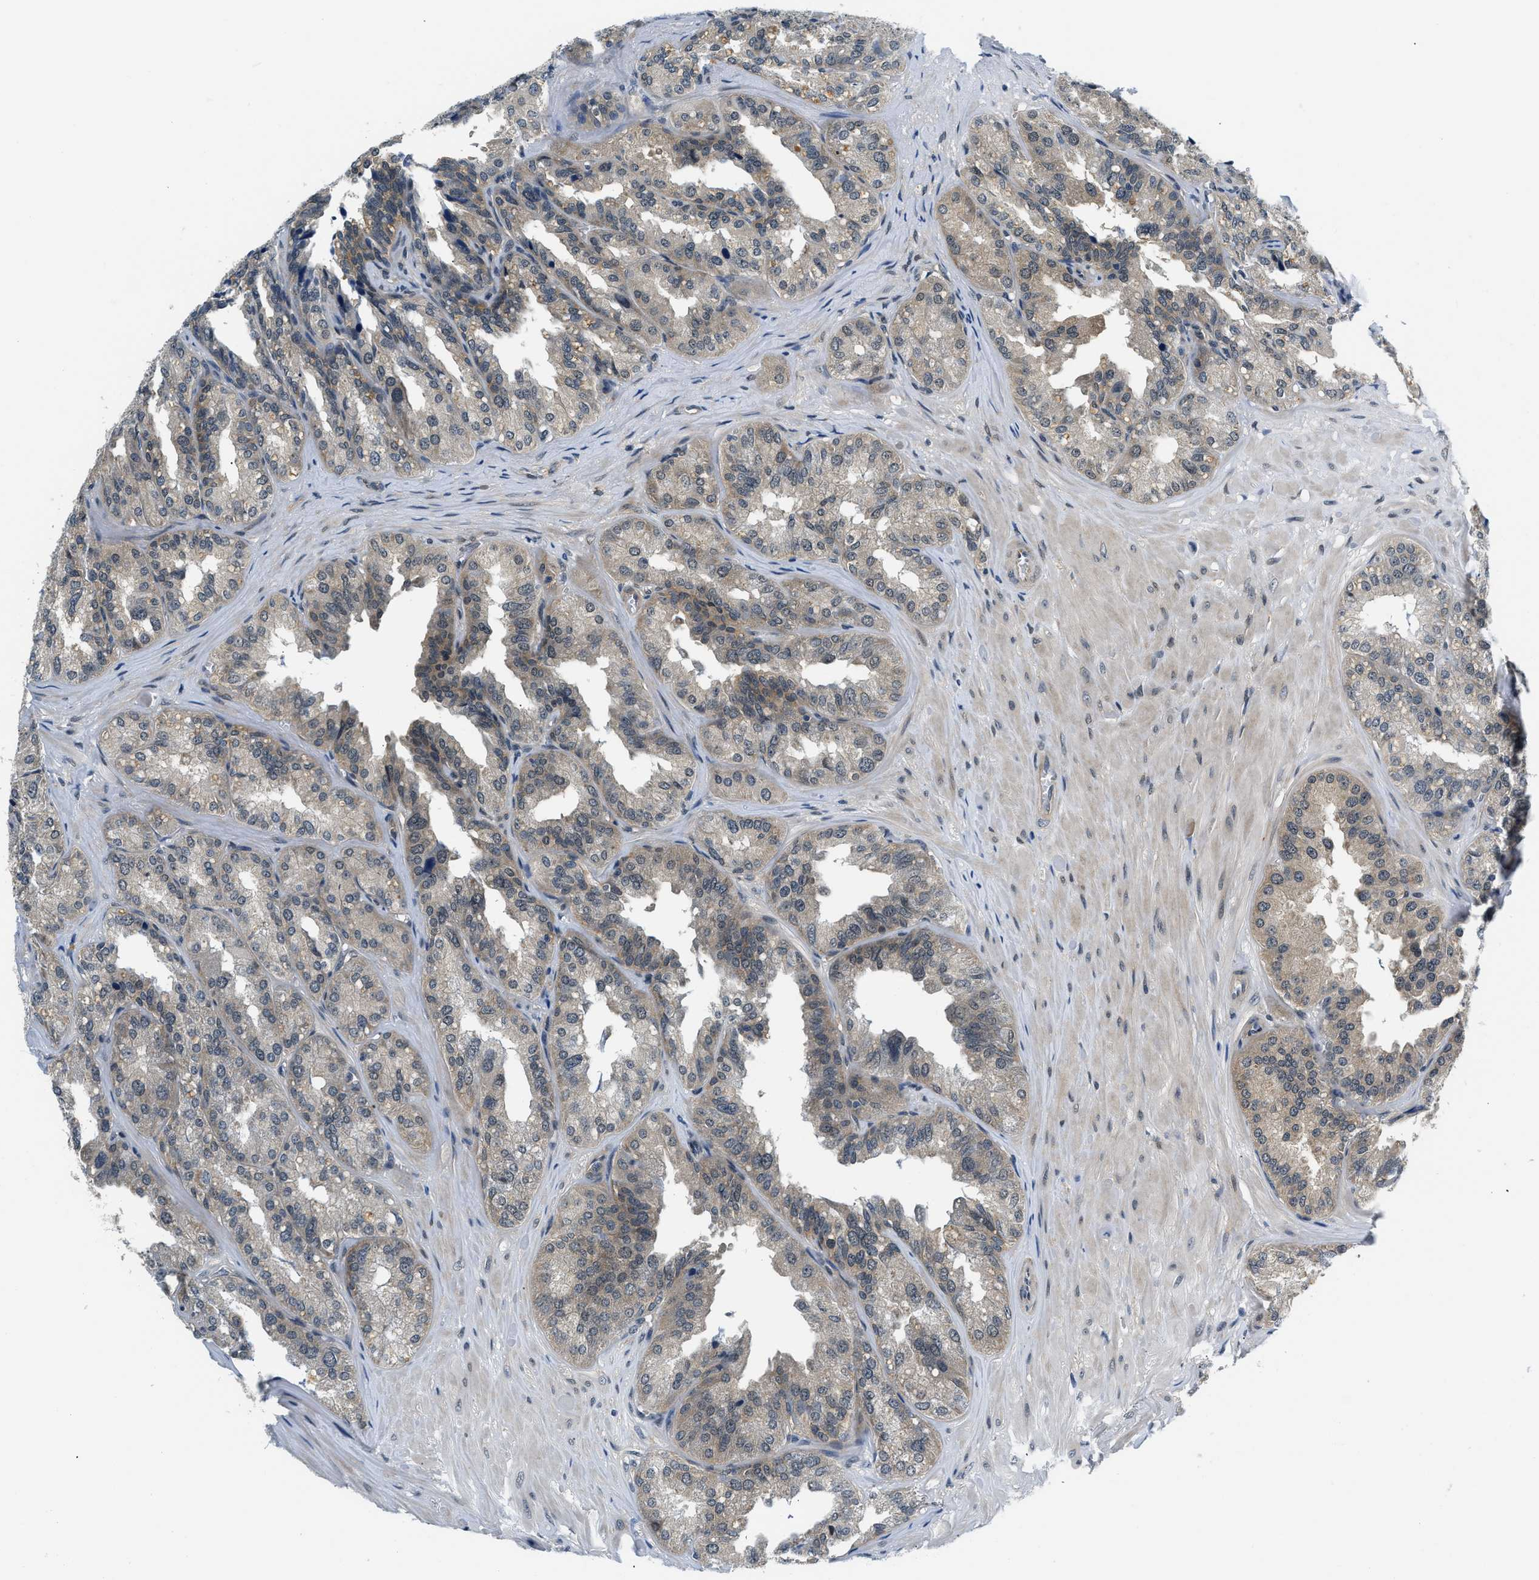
{"staining": {"intensity": "weak", "quantity": "<25%", "location": "cytoplasmic/membranous"}, "tissue": "seminal vesicle", "cell_type": "Glandular cells", "image_type": "normal", "snomed": [{"axis": "morphology", "description": "Normal tissue, NOS"}, {"axis": "topography", "description": "Prostate"}, {"axis": "topography", "description": "Seminal veicle"}], "caption": "Immunohistochemical staining of unremarkable seminal vesicle displays no significant expression in glandular cells. Brightfield microscopy of immunohistochemistry stained with DAB (brown) and hematoxylin (blue), captured at high magnification.", "gene": "SMAD4", "patient": {"sex": "male", "age": 51}}